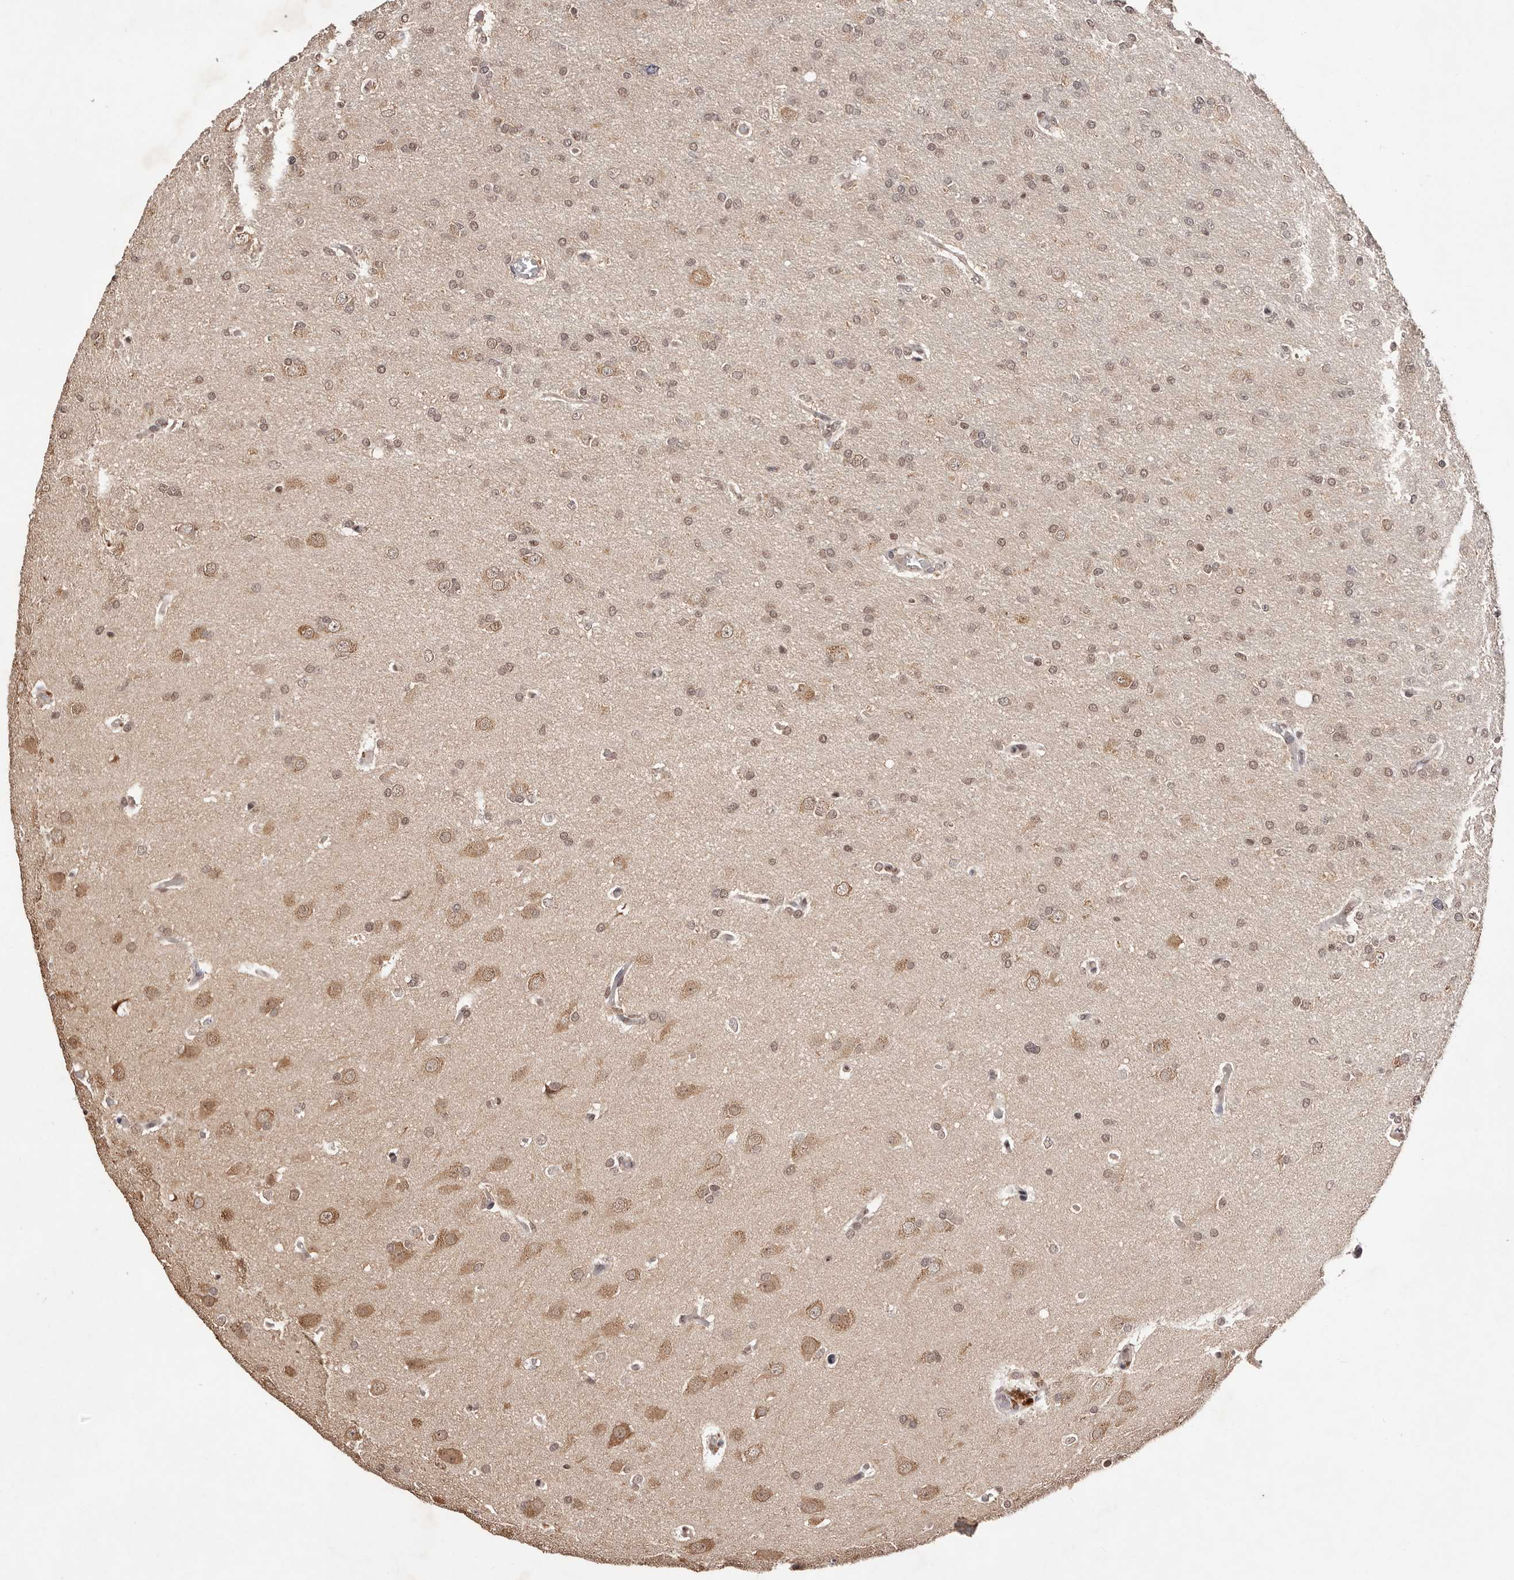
{"staining": {"intensity": "moderate", "quantity": ">75%", "location": "nuclear"}, "tissue": "glioma", "cell_type": "Tumor cells", "image_type": "cancer", "snomed": [{"axis": "morphology", "description": "Glioma, malignant, High grade"}, {"axis": "topography", "description": "Cerebral cortex"}], "caption": "Human glioma stained for a protein (brown) reveals moderate nuclear positive staining in about >75% of tumor cells.", "gene": "BICRAL", "patient": {"sex": "female", "age": 36}}